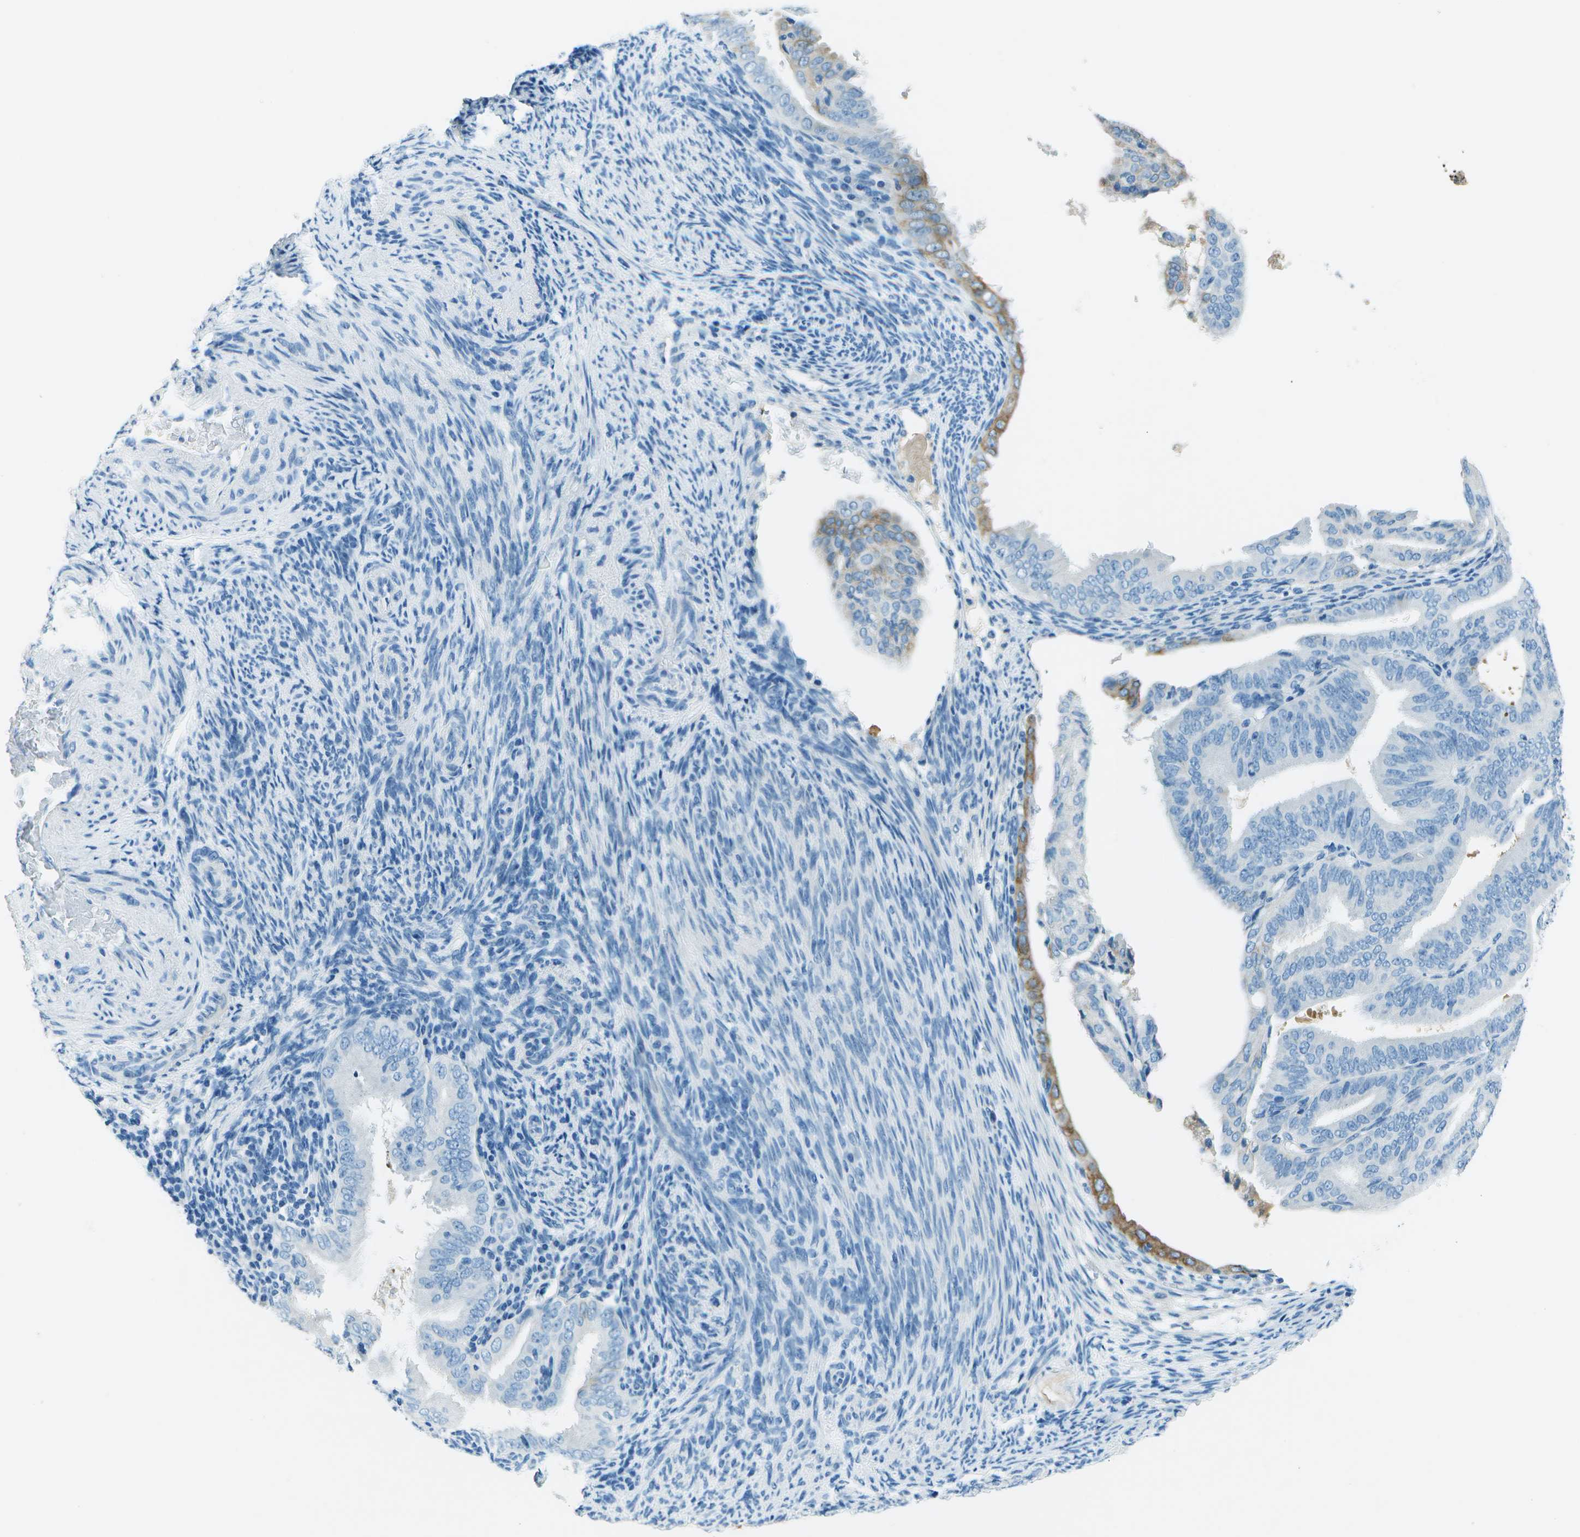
{"staining": {"intensity": "moderate", "quantity": "<25%", "location": "cytoplasmic/membranous"}, "tissue": "endometrial cancer", "cell_type": "Tumor cells", "image_type": "cancer", "snomed": [{"axis": "morphology", "description": "Adenocarcinoma, NOS"}, {"axis": "topography", "description": "Endometrium"}], "caption": "Protein analysis of endometrial cancer tissue reveals moderate cytoplasmic/membranous staining in about <25% of tumor cells.", "gene": "SLC16A10", "patient": {"sex": "female", "age": 58}}